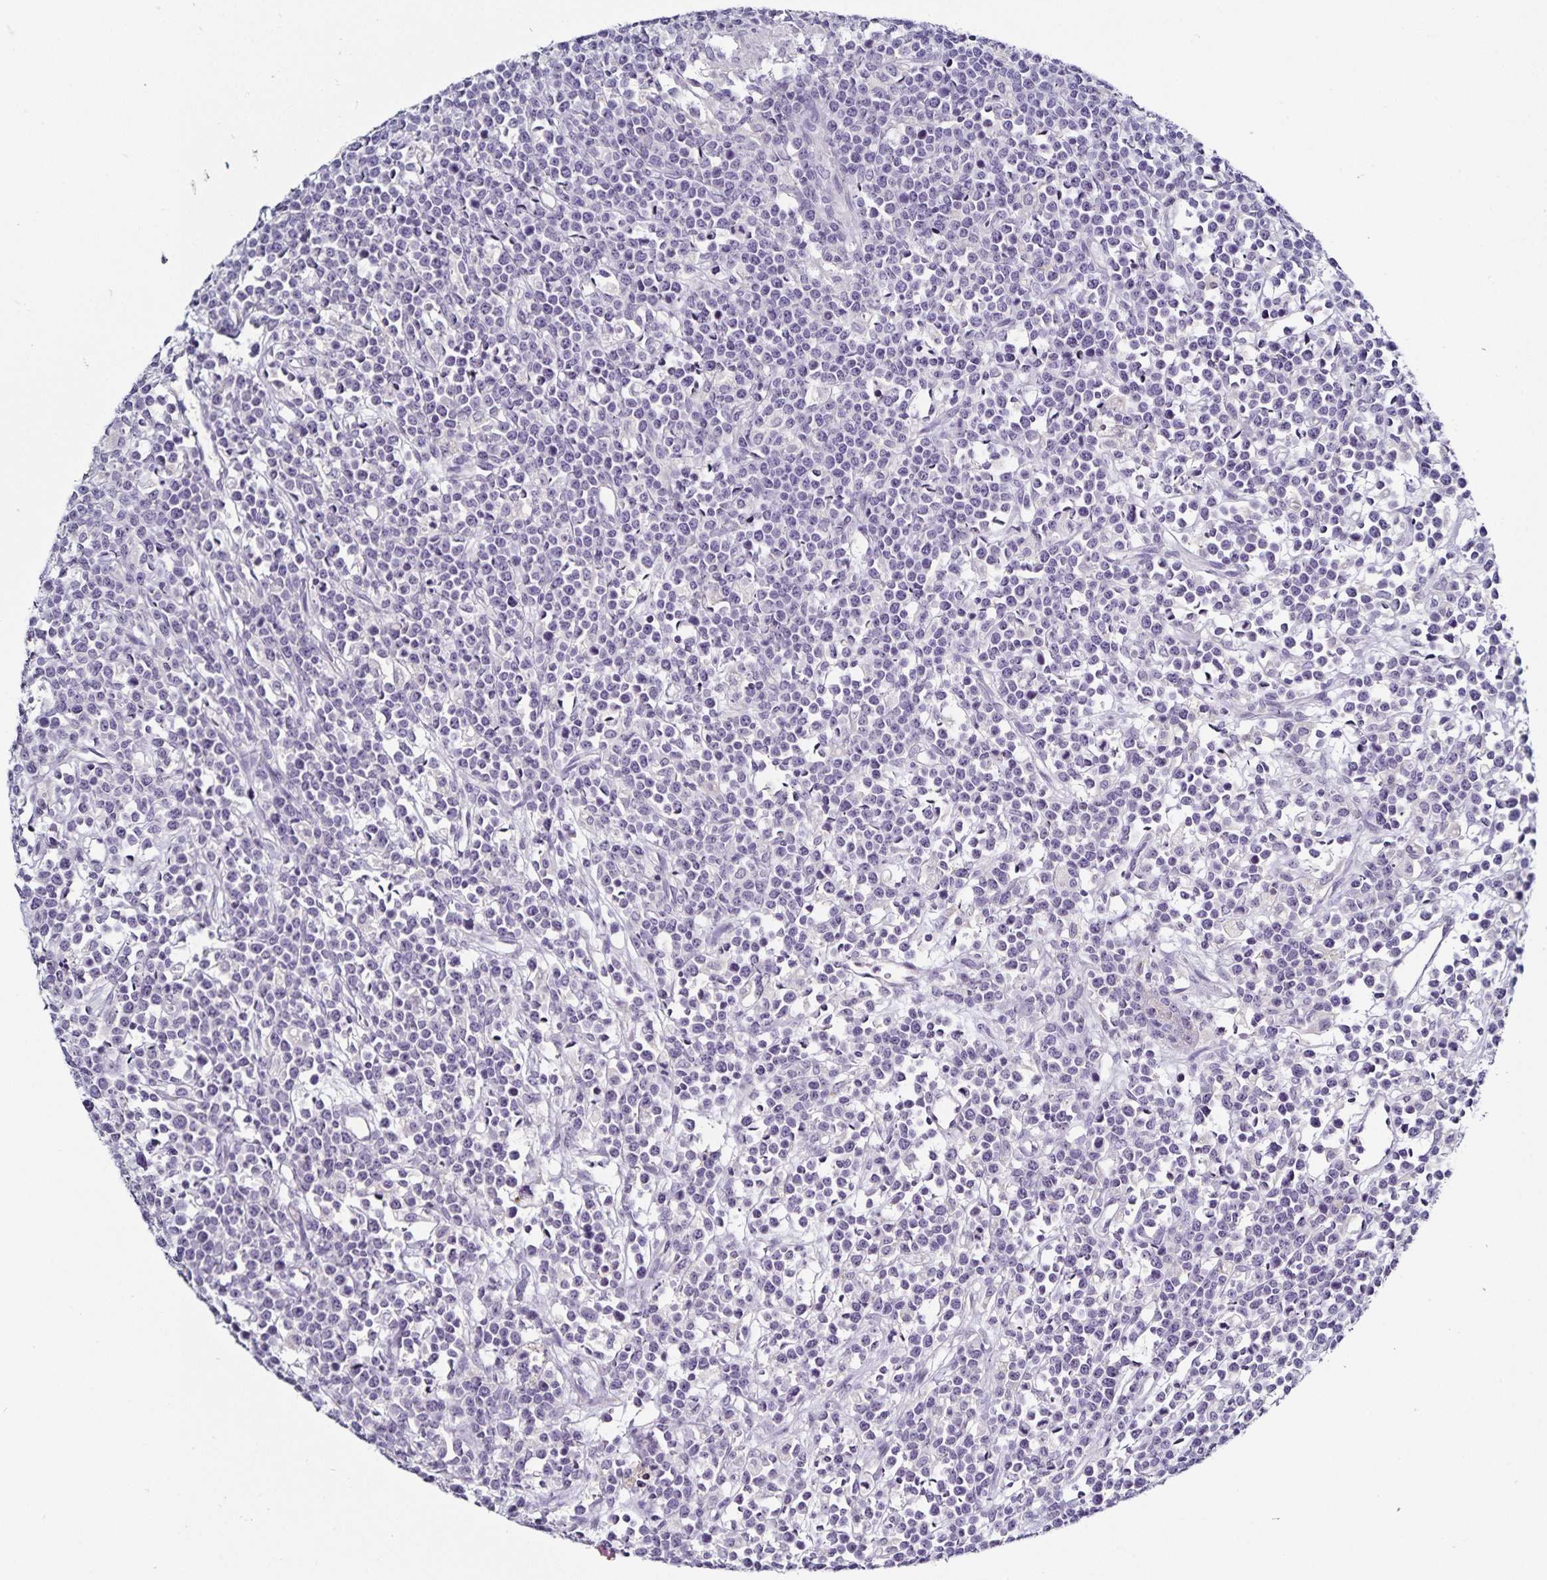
{"staining": {"intensity": "negative", "quantity": "none", "location": "none"}, "tissue": "lymphoma", "cell_type": "Tumor cells", "image_type": "cancer", "snomed": [{"axis": "morphology", "description": "Malignant lymphoma, non-Hodgkin's type, High grade"}, {"axis": "topography", "description": "Ovary"}], "caption": "The IHC image has no significant expression in tumor cells of lymphoma tissue. Nuclei are stained in blue.", "gene": "TTR", "patient": {"sex": "female", "age": 56}}